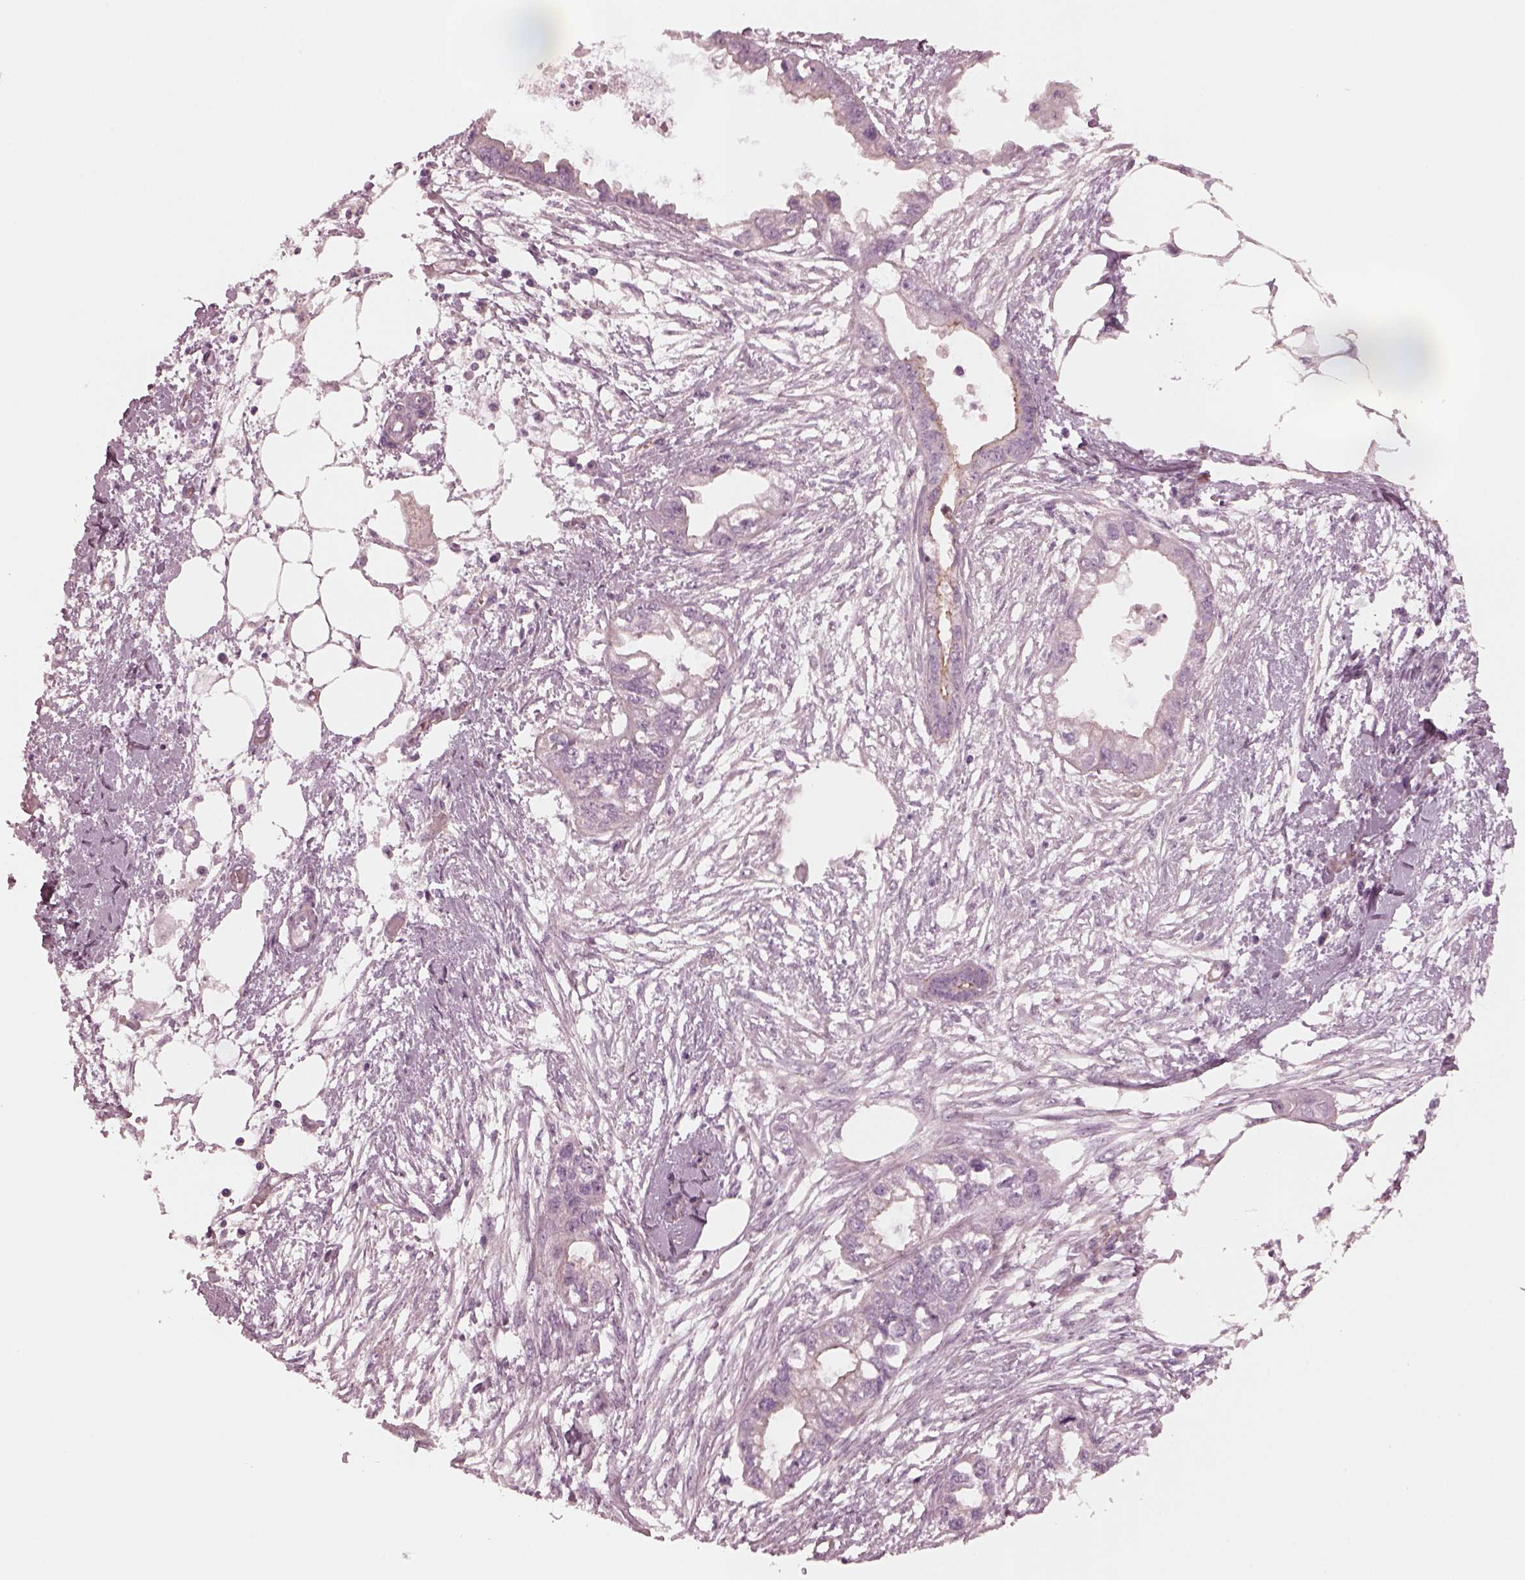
{"staining": {"intensity": "moderate", "quantity": "<25%", "location": "cytoplasmic/membranous"}, "tissue": "endometrial cancer", "cell_type": "Tumor cells", "image_type": "cancer", "snomed": [{"axis": "morphology", "description": "Adenocarcinoma, NOS"}, {"axis": "morphology", "description": "Adenocarcinoma, metastatic, NOS"}, {"axis": "topography", "description": "Adipose tissue"}, {"axis": "topography", "description": "Endometrium"}], "caption": "This is a micrograph of immunohistochemistry (IHC) staining of adenocarcinoma (endometrial), which shows moderate staining in the cytoplasmic/membranous of tumor cells.", "gene": "ODAD1", "patient": {"sex": "female", "age": 67}}